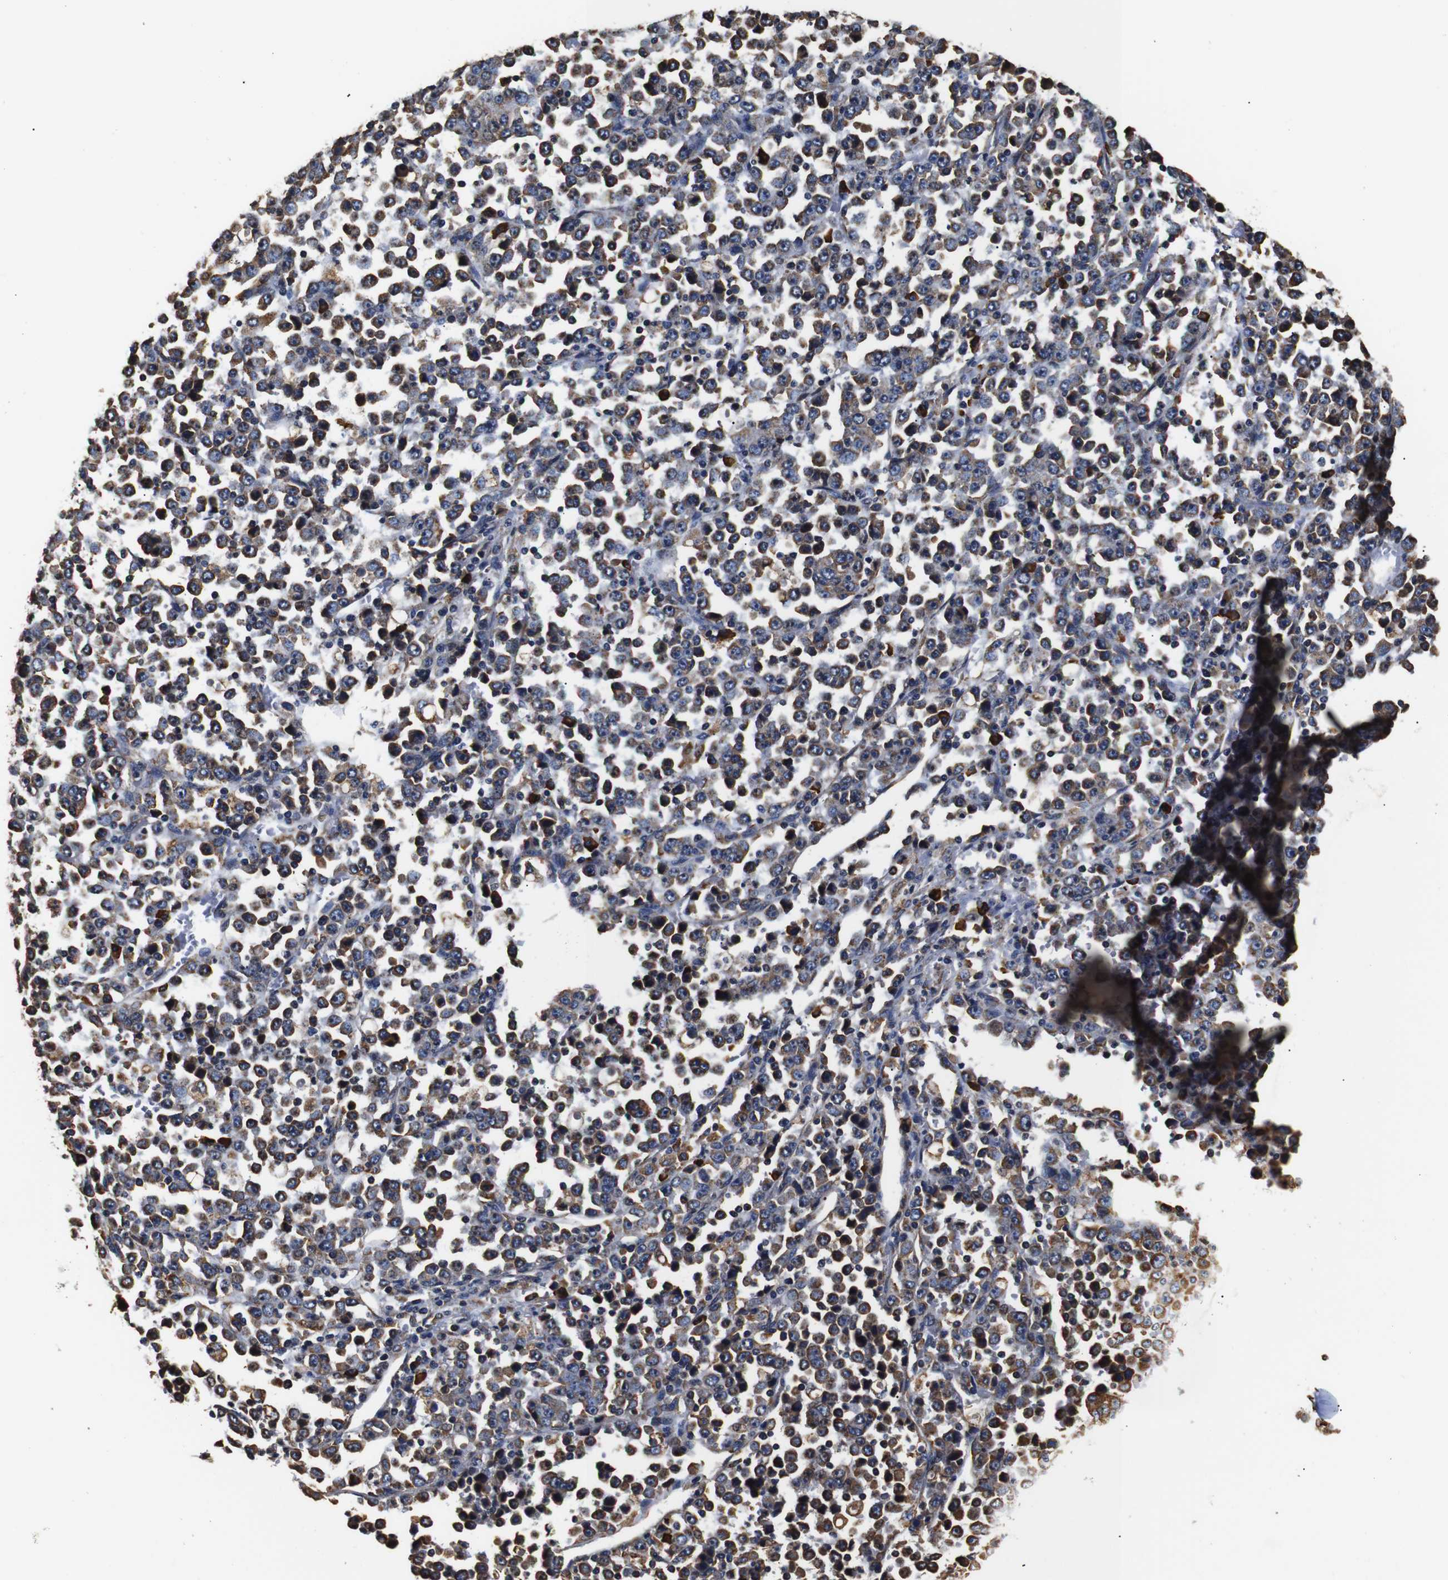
{"staining": {"intensity": "moderate", "quantity": "<25%", "location": "cytoplasmic/membranous"}, "tissue": "stomach cancer", "cell_type": "Tumor cells", "image_type": "cancer", "snomed": [{"axis": "morphology", "description": "Normal tissue, NOS"}, {"axis": "morphology", "description": "Adenocarcinoma, NOS"}, {"axis": "topography", "description": "Stomach, upper"}, {"axis": "topography", "description": "Stomach"}], "caption": "Immunohistochemical staining of stomach adenocarcinoma displays low levels of moderate cytoplasmic/membranous protein expression in approximately <25% of tumor cells. (Brightfield microscopy of DAB IHC at high magnification).", "gene": "HHIP", "patient": {"sex": "male", "age": 59}}